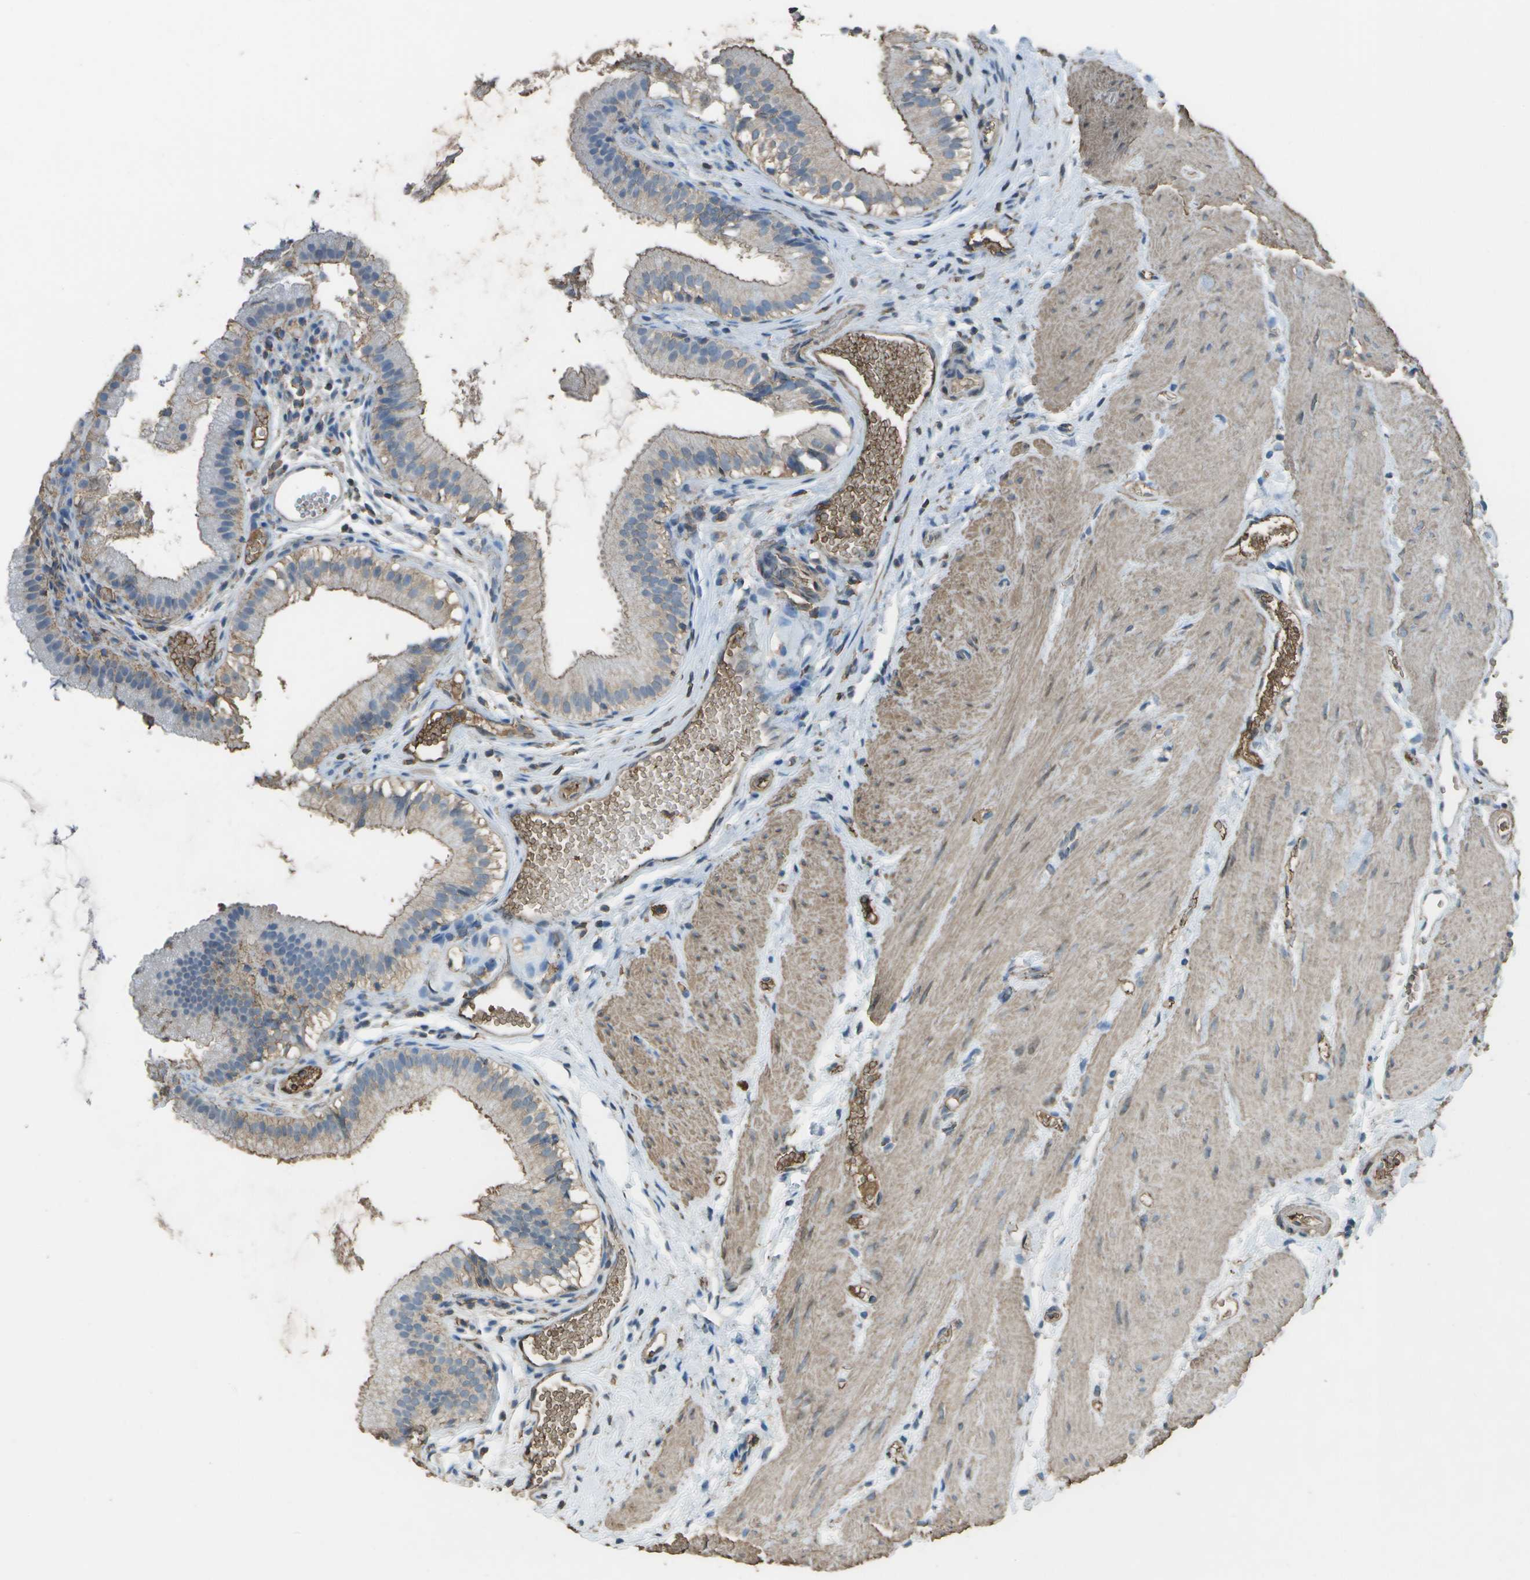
{"staining": {"intensity": "moderate", "quantity": "25%-75%", "location": "cytoplasmic/membranous"}, "tissue": "gallbladder", "cell_type": "Glandular cells", "image_type": "normal", "snomed": [{"axis": "morphology", "description": "Normal tissue, NOS"}, {"axis": "topography", "description": "Gallbladder"}], "caption": "Protein expression analysis of normal gallbladder reveals moderate cytoplasmic/membranous positivity in about 25%-75% of glandular cells. The staining is performed using DAB (3,3'-diaminobenzidine) brown chromogen to label protein expression. The nuclei are counter-stained blue using hematoxylin.", "gene": "CYP4F11", "patient": {"sex": "female", "age": 26}}